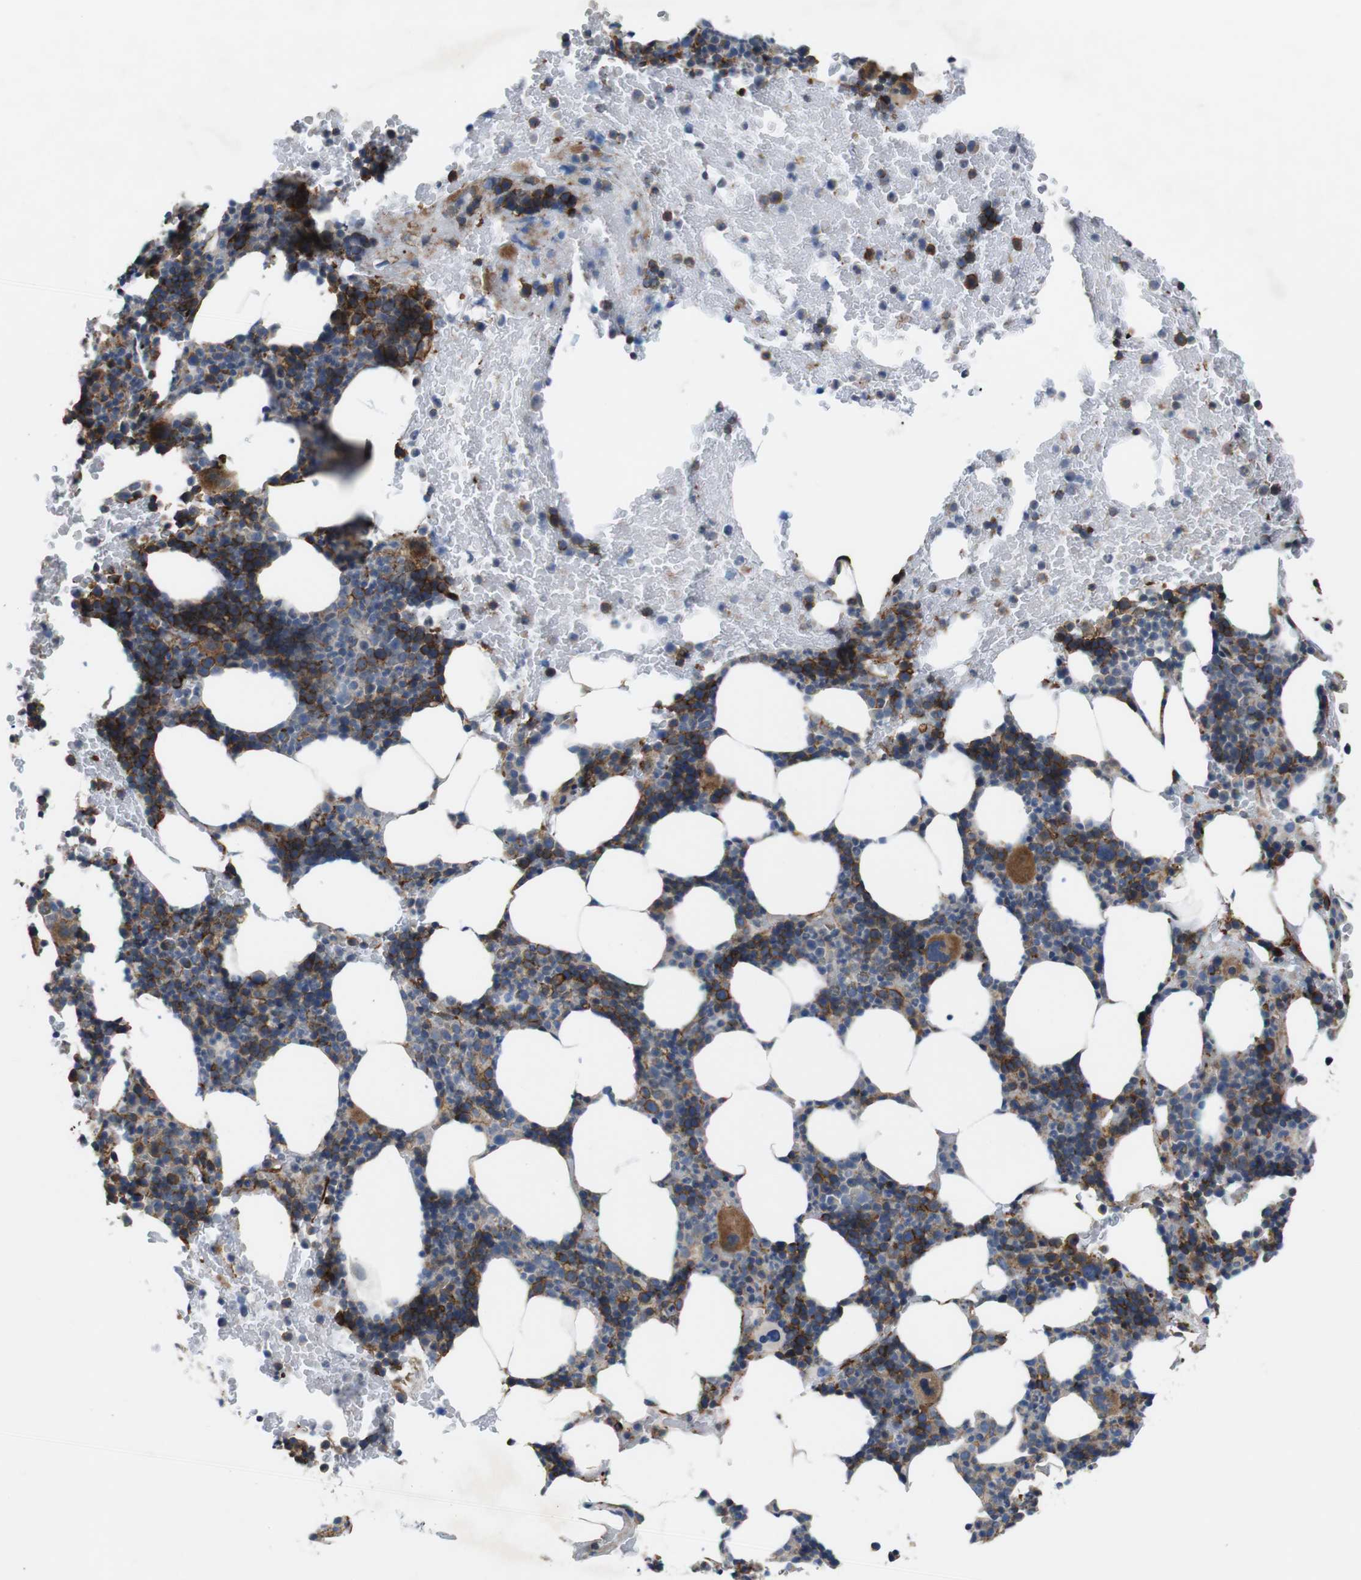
{"staining": {"intensity": "strong", "quantity": "25%-75%", "location": "cytoplasmic/membranous"}, "tissue": "bone marrow", "cell_type": "Hematopoietic cells", "image_type": "normal", "snomed": [{"axis": "morphology", "description": "Normal tissue, NOS"}, {"axis": "morphology", "description": "Inflammation, NOS"}, {"axis": "topography", "description": "Bone marrow"}], "caption": "The image demonstrates staining of normal bone marrow, revealing strong cytoplasmic/membranous protein expression (brown color) within hematopoietic cells.", "gene": "PTGER4", "patient": {"sex": "female", "age": 70}}